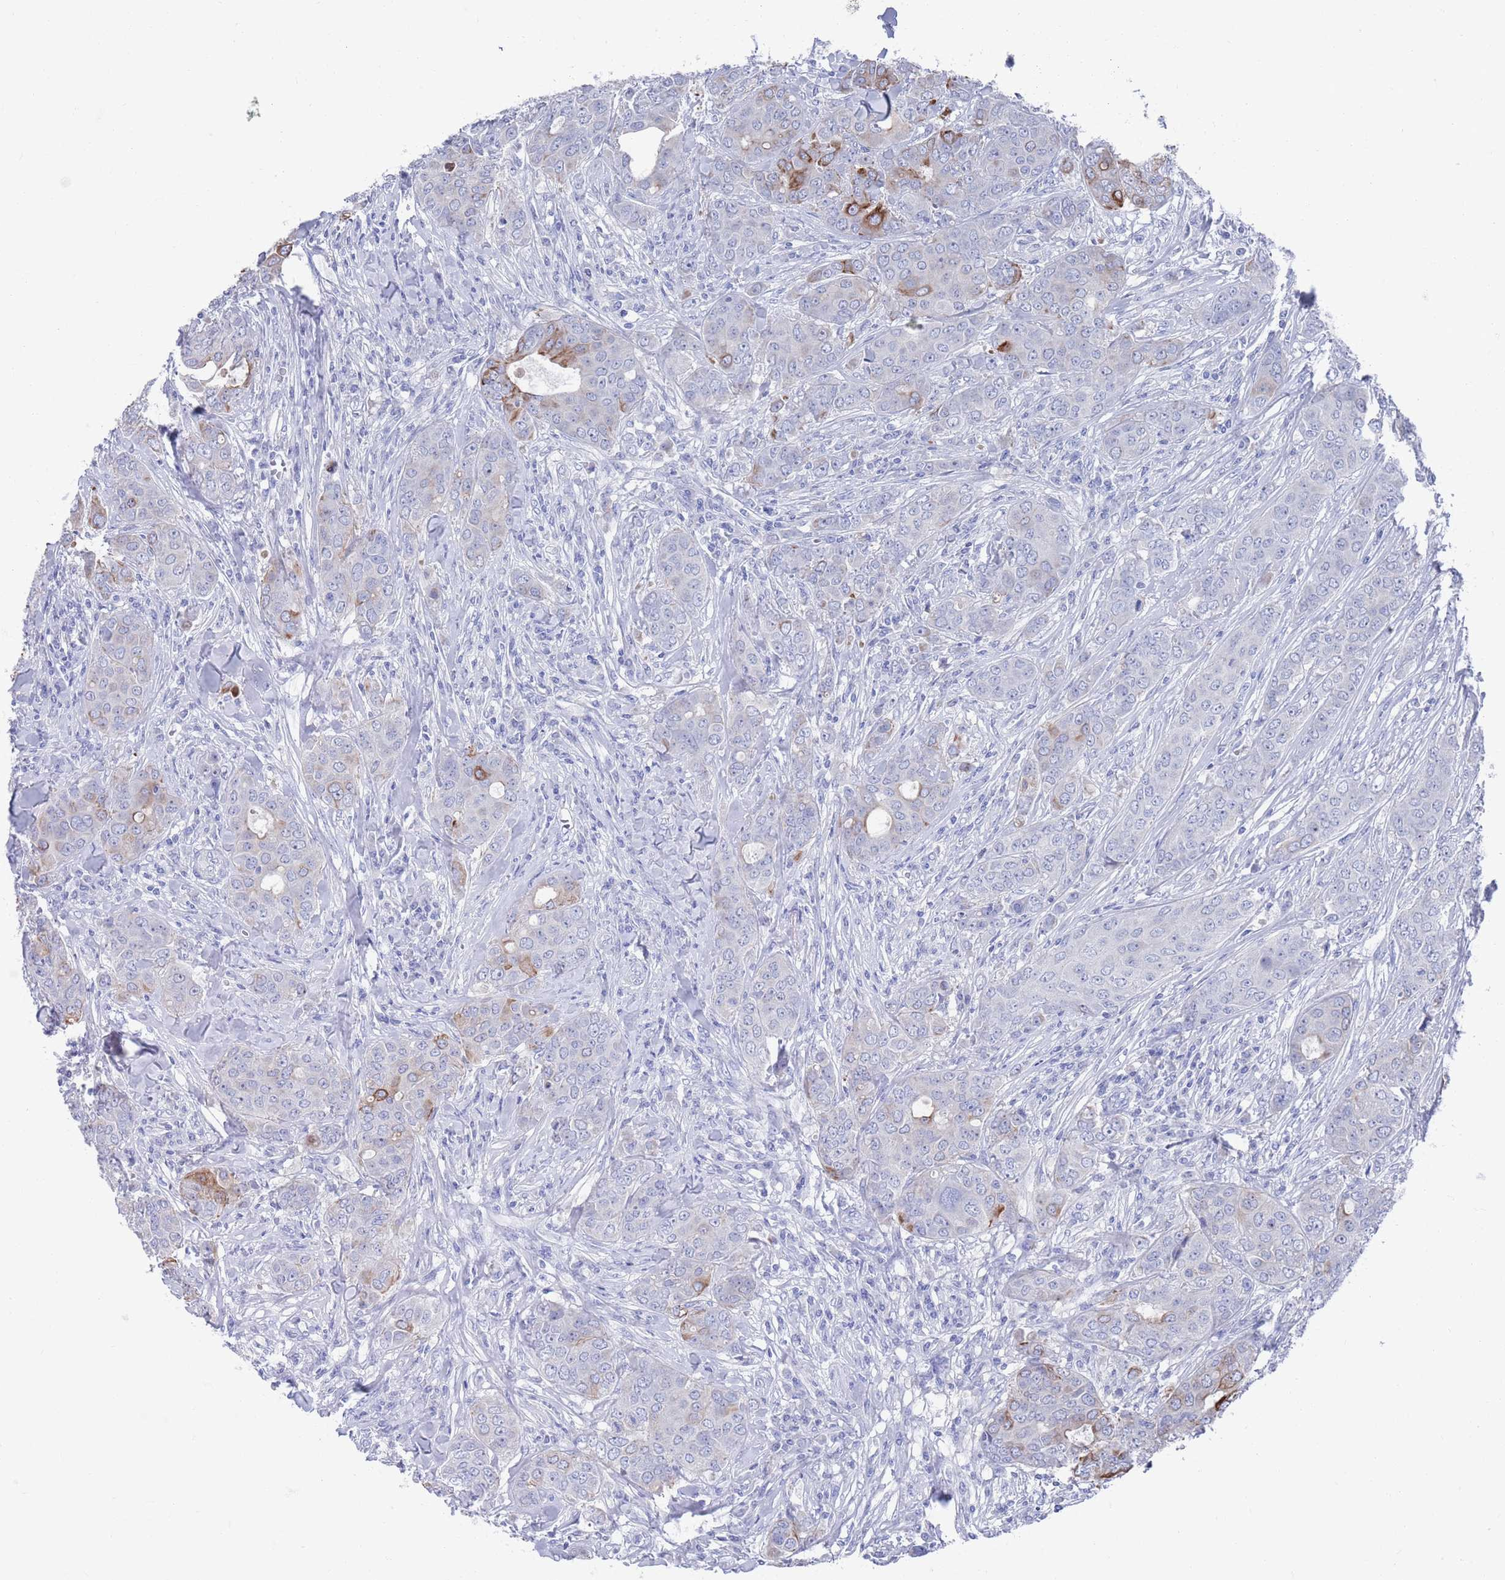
{"staining": {"intensity": "strong", "quantity": "<25%", "location": "cytoplasmic/membranous"}, "tissue": "breast cancer", "cell_type": "Tumor cells", "image_type": "cancer", "snomed": [{"axis": "morphology", "description": "Duct carcinoma"}, {"axis": "topography", "description": "Breast"}], "caption": "Invasive ductal carcinoma (breast) was stained to show a protein in brown. There is medium levels of strong cytoplasmic/membranous expression in approximately <25% of tumor cells. Immunohistochemistry (ihc) stains the protein in brown and the nuclei are stained blue.", "gene": "MTMR2", "patient": {"sex": "female", "age": 43}}